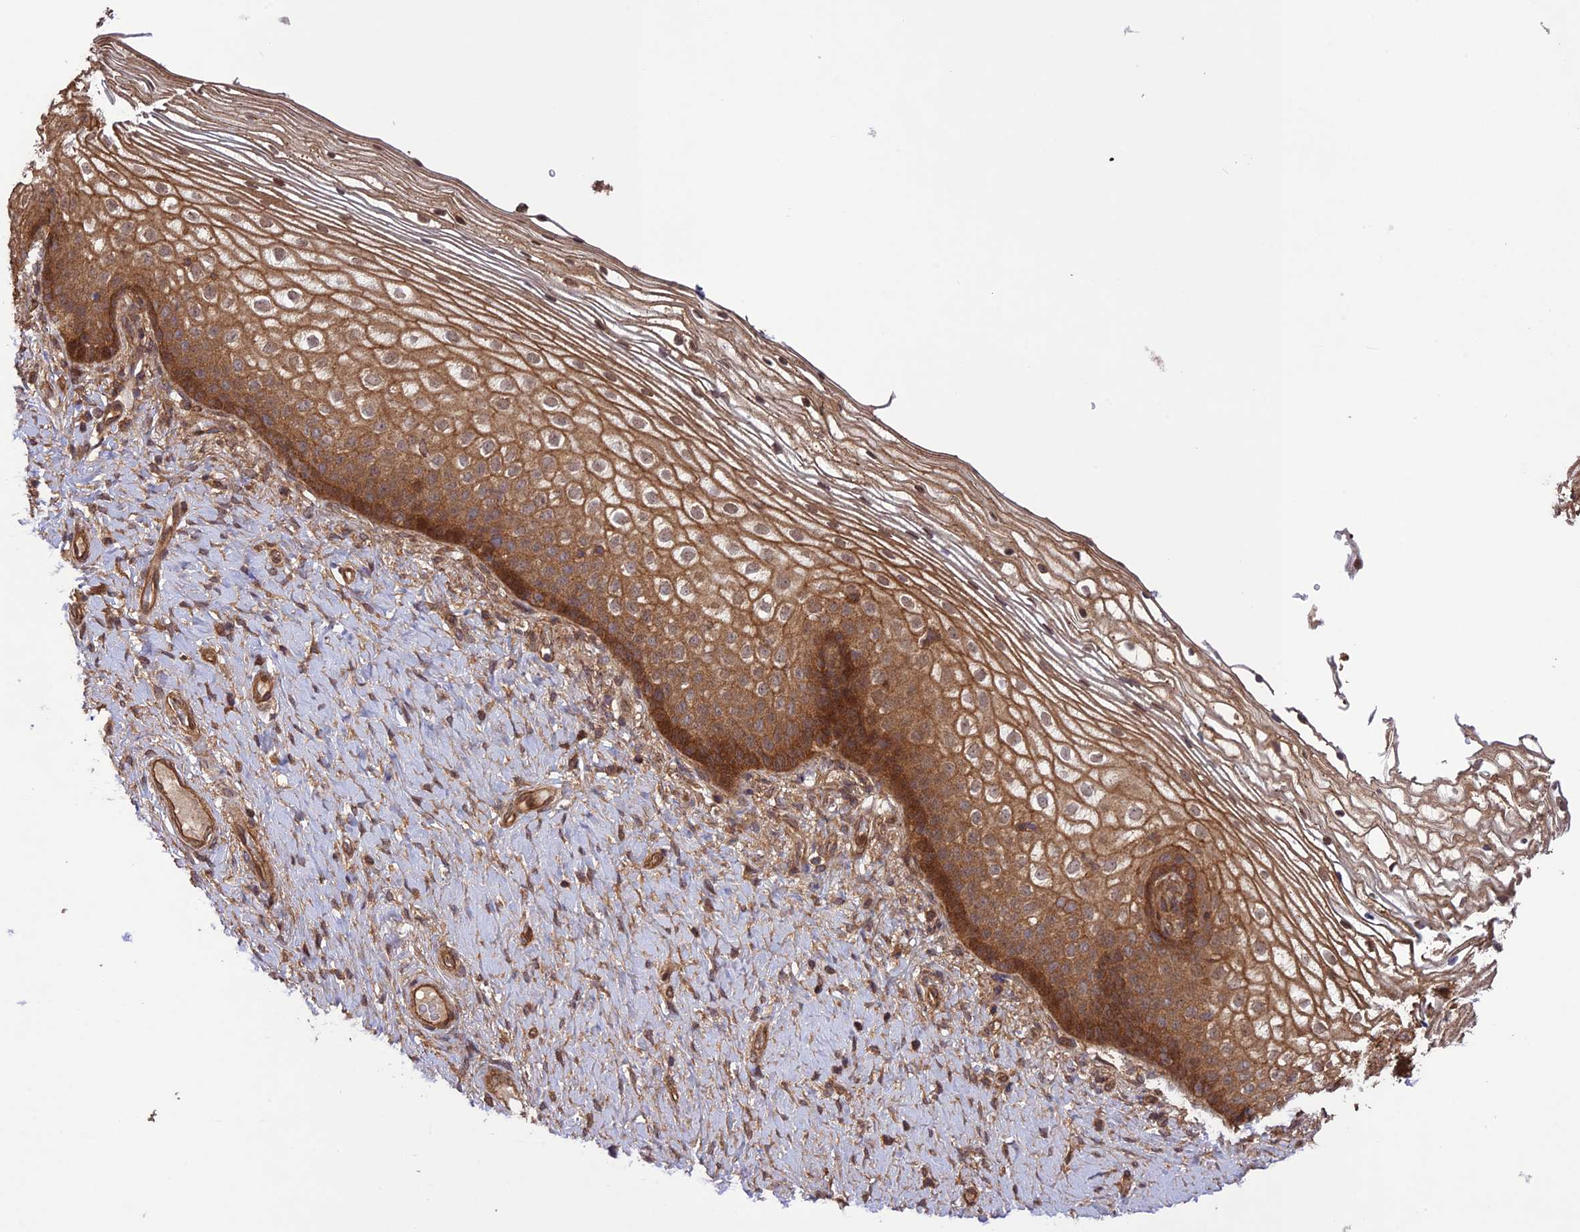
{"staining": {"intensity": "moderate", "quantity": ">75%", "location": "cytoplasmic/membranous"}, "tissue": "vagina", "cell_type": "Squamous epithelial cells", "image_type": "normal", "snomed": [{"axis": "morphology", "description": "Normal tissue, NOS"}, {"axis": "topography", "description": "Vagina"}], "caption": "Squamous epithelial cells demonstrate medium levels of moderate cytoplasmic/membranous positivity in approximately >75% of cells in benign vagina. The protein is stained brown, and the nuclei are stained in blue (DAB IHC with brightfield microscopy, high magnification).", "gene": "FCHSD1", "patient": {"sex": "female", "age": 60}}